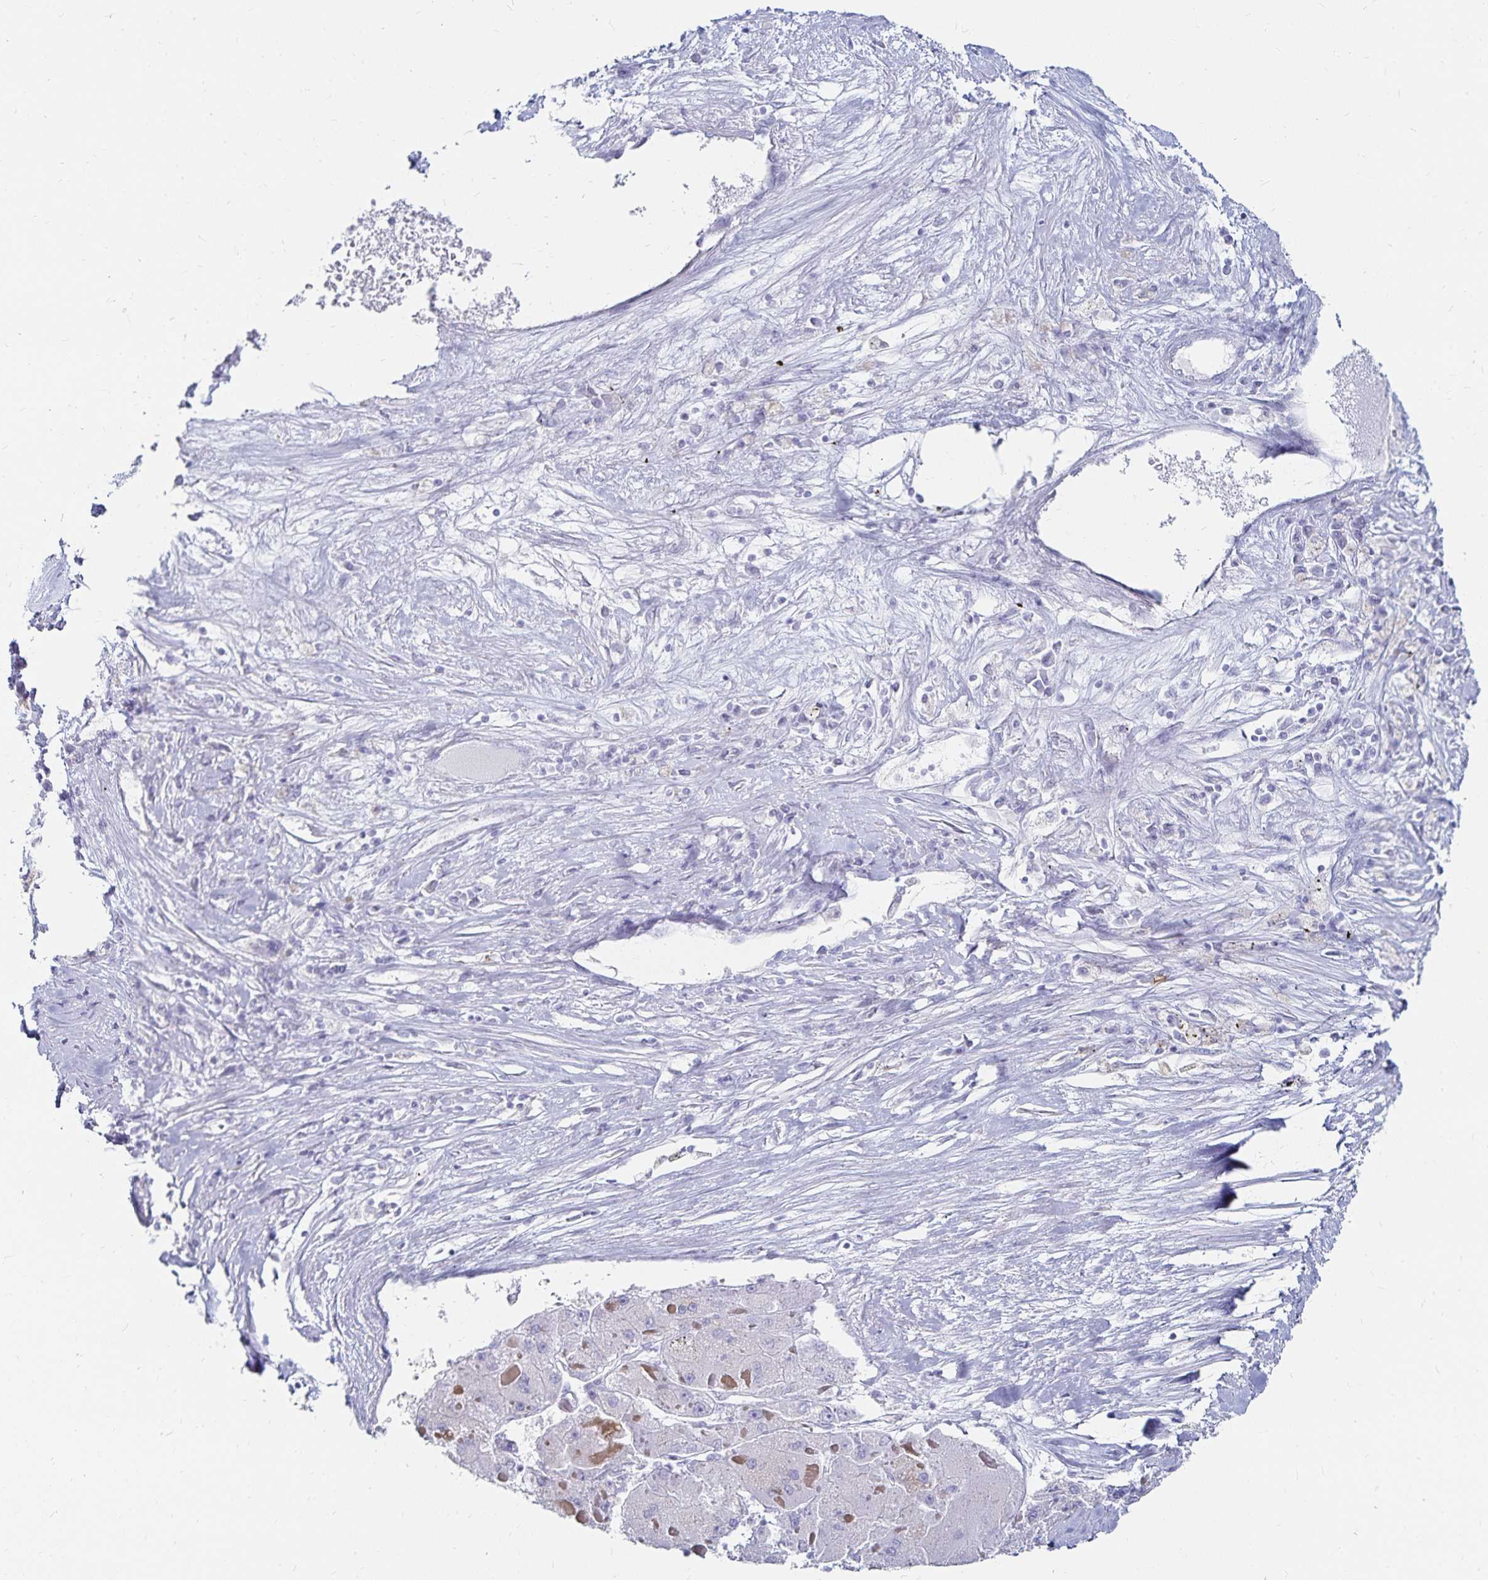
{"staining": {"intensity": "moderate", "quantity": "<25%", "location": "cytoplasmic/membranous"}, "tissue": "liver cancer", "cell_type": "Tumor cells", "image_type": "cancer", "snomed": [{"axis": "morphology", "description": "Carcinoma, Hepatocellular, NOS"}, {"axis": "topography", "description": "Liver"}], "caption": "Immunohistochemistry of hepatocellular carcinoma (liver) reveals low levels of moderate cytoplasmic/membranous positivity in approximately <25% of tumor cells.", "gene": "TNIP1", "patient": {"sex": "female", "age": 73}}